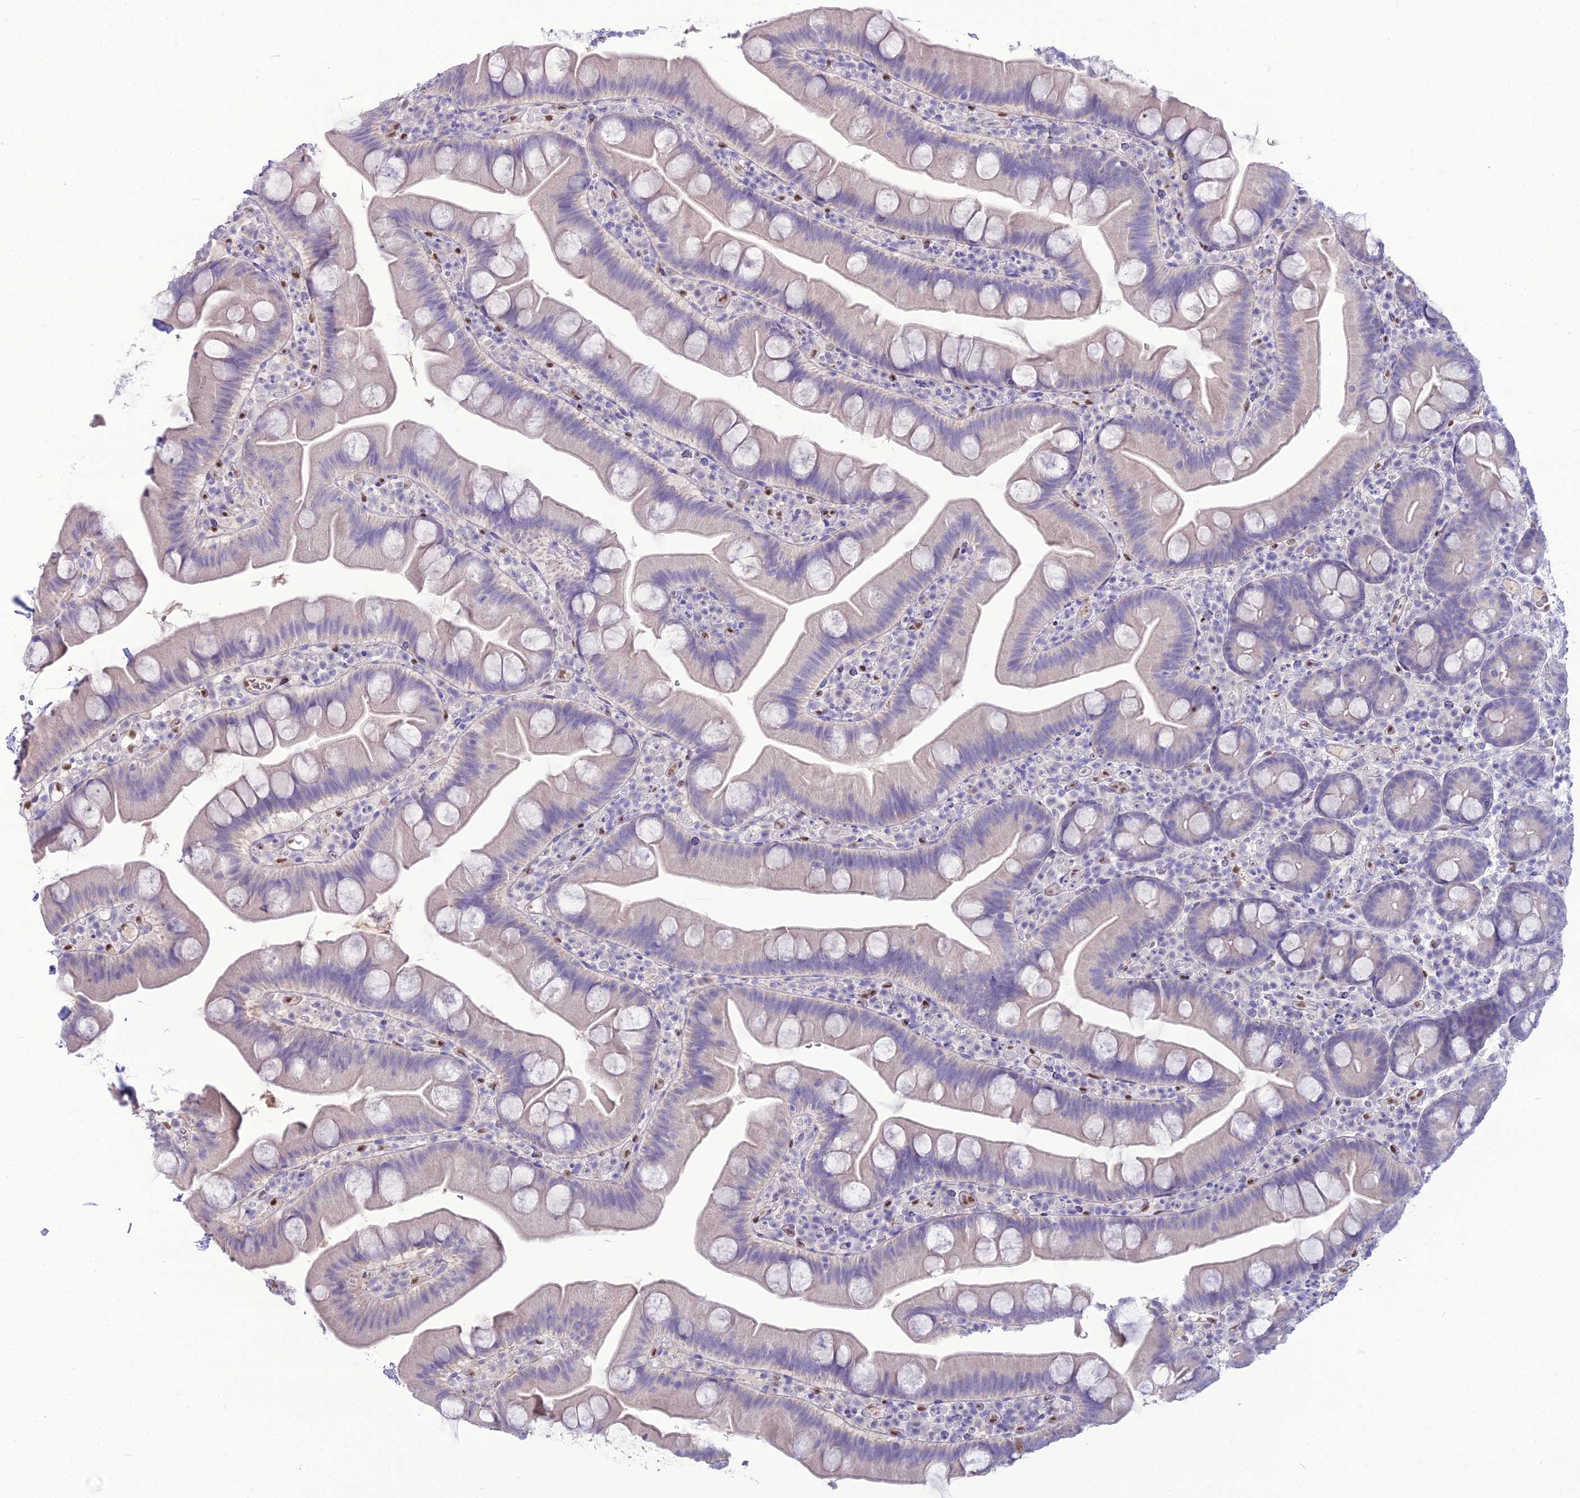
{"staining": {"intensity": "negative", "quantity": "none", "location": "none"}, "tissue": "small intestine", "cell_type": "Glandular cells", "image_type": "normal", "snomed": [{"axis": "morphology", "description": "Normal tissue, NOS"}, {"axis": "topography", "description": "Small intestine"}], "caption": "IHC image of unremarkable small intestine: small intestine stained with DAB exhibits no significant protein staining in glandular cells.", "gene": "NOVA2", "patient": {"sex": "female", "age": 68}}